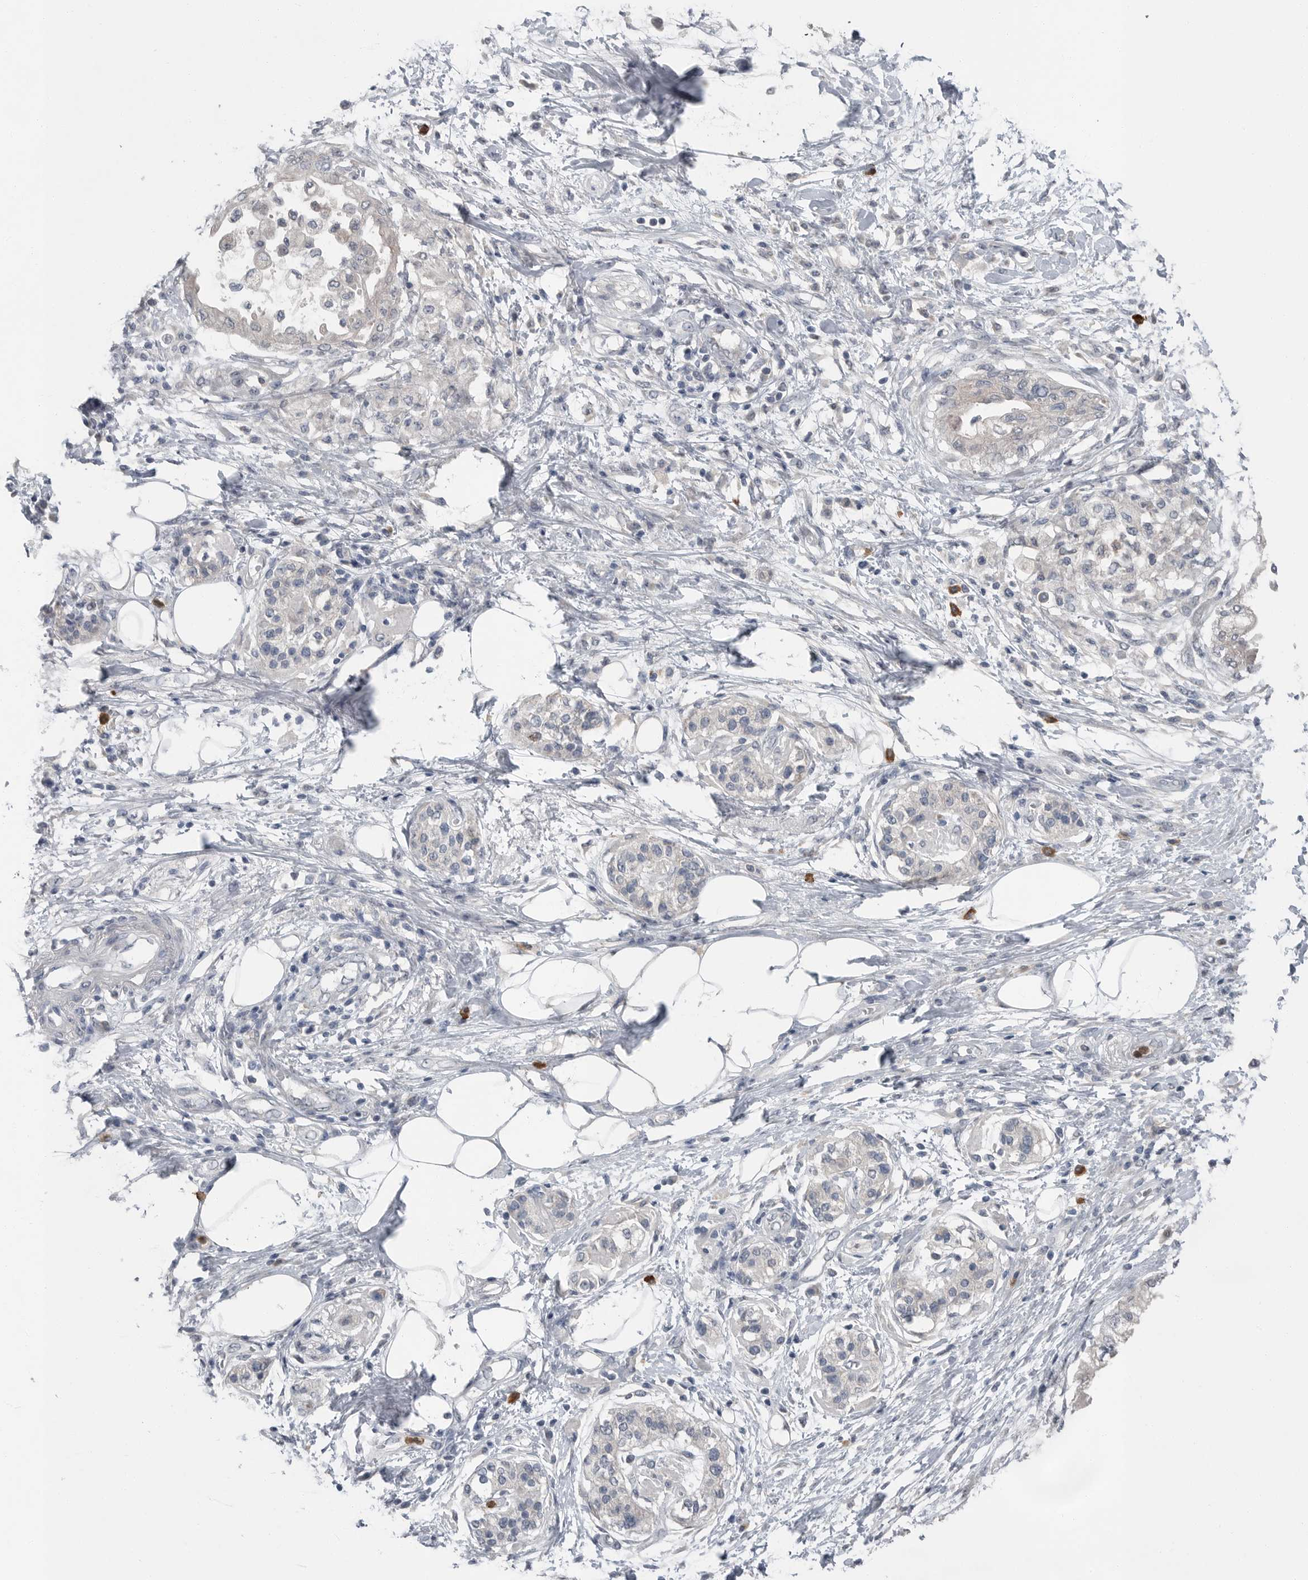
{"staining": {"intensity": "weak", "quantity": "<25%", "location": "cytoplasmic/membranous"}, "tissue": "pancreatic cancer", "cell_type": "Tumor cells", "image_type": "cancer", "snomed": [{"axis": "morphology", "description": "Normal tissue, NOS"}, {"axis": "morphology", "description": "Adenocarcinoma, NOS"}, {"axis": "topography", "description": "Pancreas"}, {"axis": "topography", "description": "Duodenum"}], "caption": "Pancreatic cancer (adenocarcinoma) was stained to show a protein in brown. There is no significant staining in tumor cells.", "gene": "SCP2", "patient": {"sex": "female", "age": 60}}